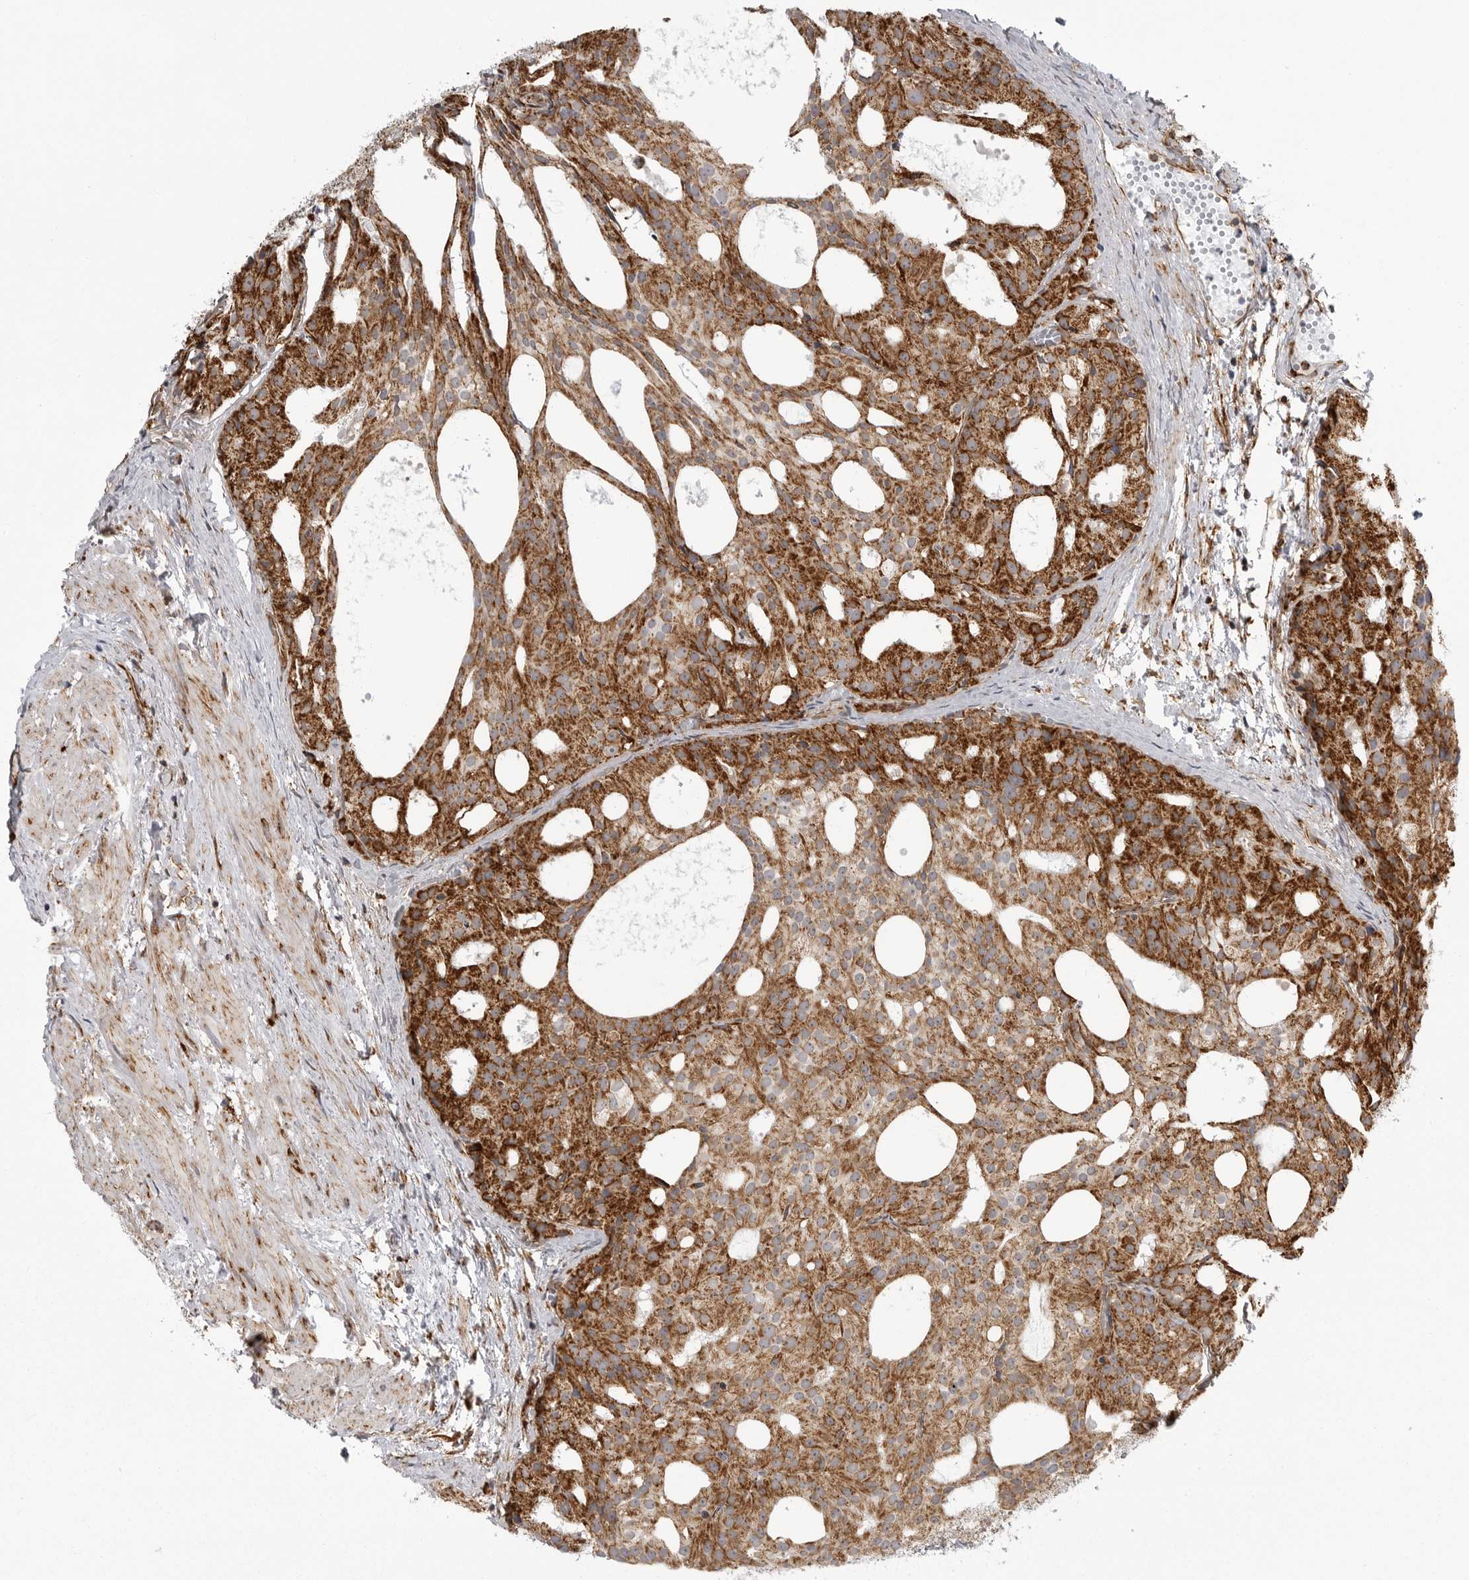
{"staining": {"intensity": "strong", "quantity": ">75%", "location": "cytoplasmic/membranous"}, "tissue": "prostate cancer", "cell_type": "Tumor cells", "image_type": "cancer", "snomed": [{"axis": "morphology", "description": "Adenocarcinoma, Low grade"}, {"axis": "topography", "description": "Prostate"}], "caption": "Immunohistochemical staining of human prostate cancer (low-grade adenocarcinoma) displays high levels of strong cytoplasmic/membranous expression in about >75% of tumor cells.", "gene": "FH", "patient": {"sex": "male", "age": 88}}